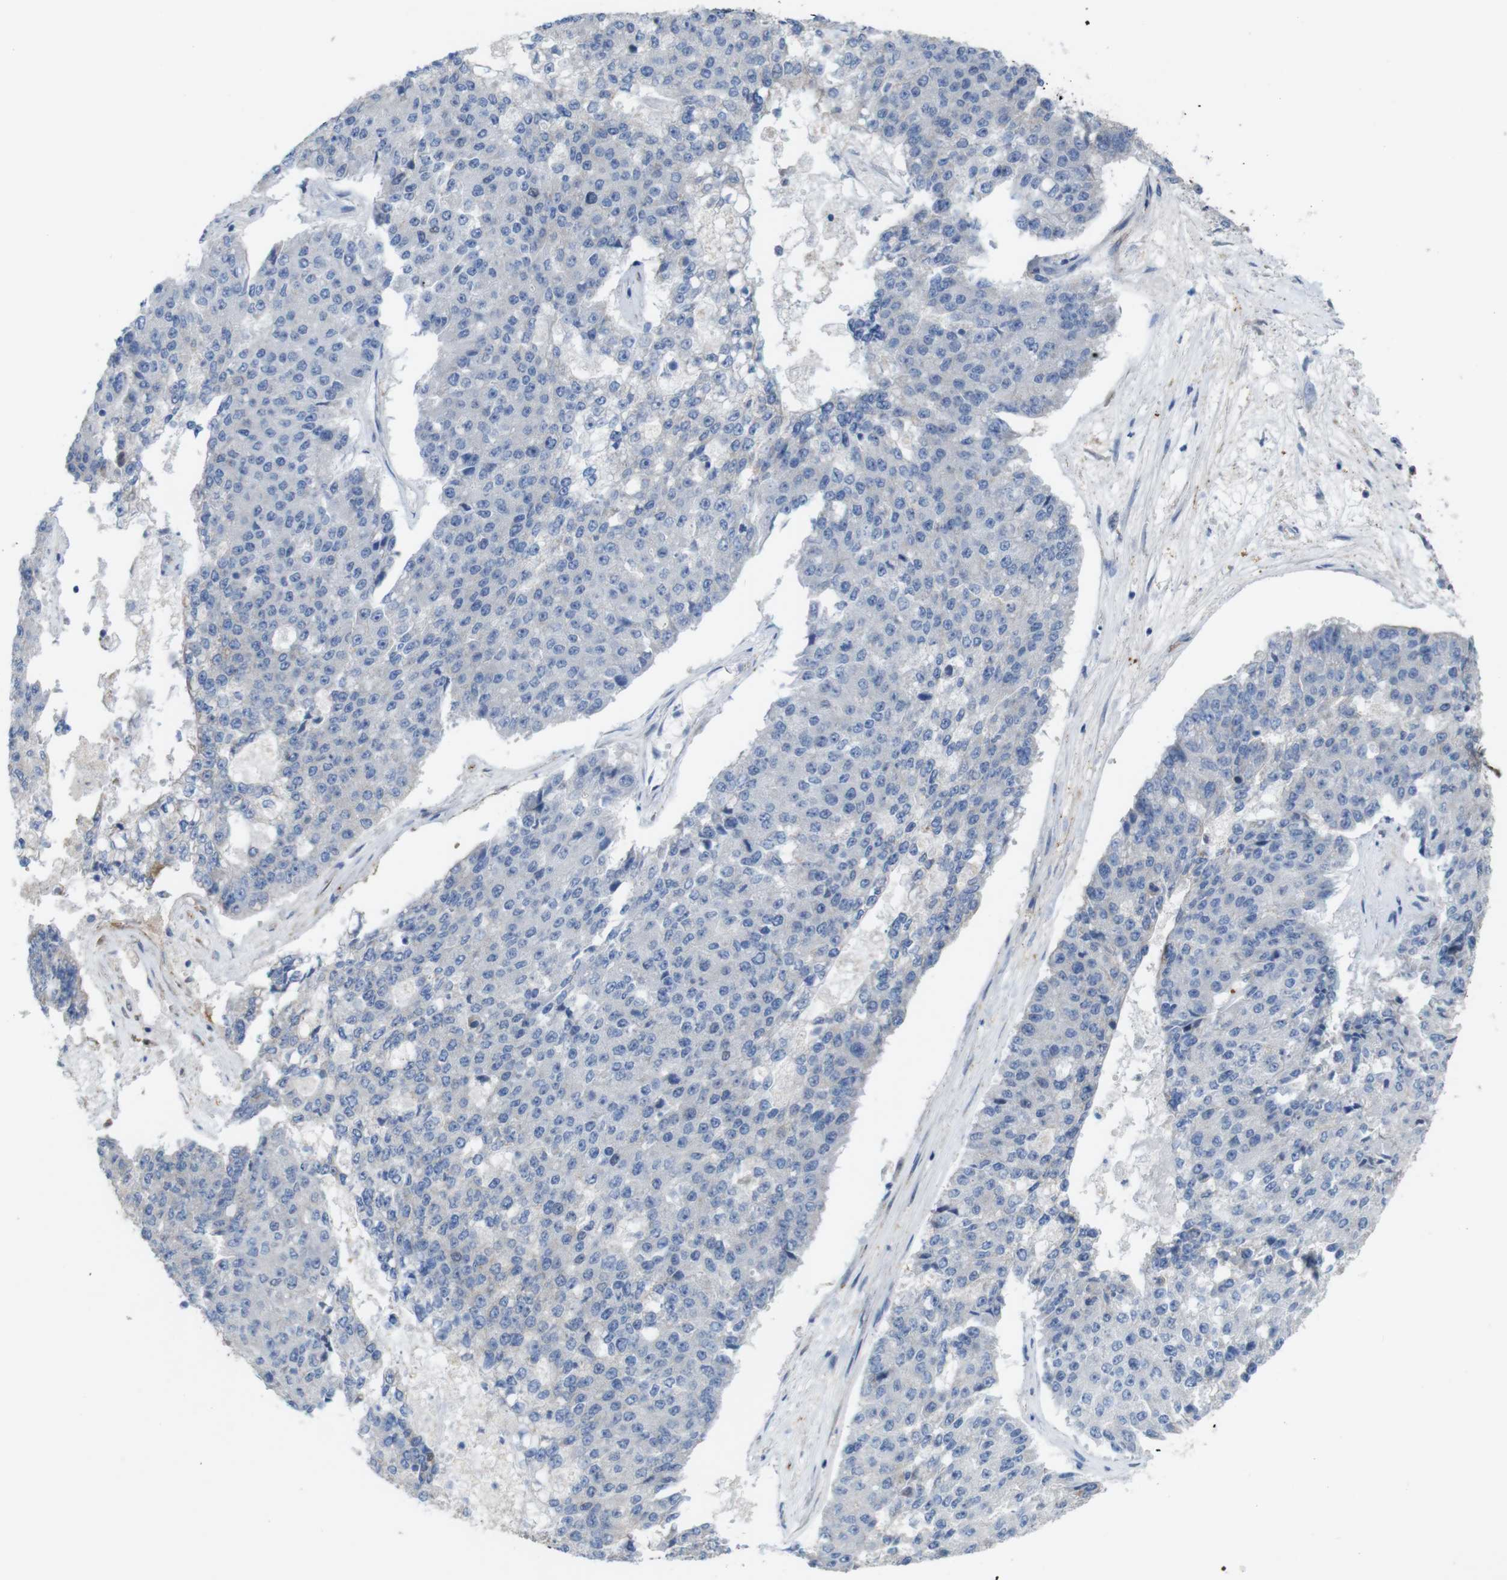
{"staining": {"intensity": "negative", "quantity": "none", "location": "none"}, "tissue": "pancreatic cancer", "cell_type": "Tumor cells", "image_type": "cancer", "snomed": [{"axis": "morphology", "description": "Adenocarcinoma, NOS"}, {"axis": "topography", "description": "Pancreas"}], "caption": "Immunohistochemistry micrograph of neoplastic tissue: pancreatic cancer (adenocarcinoma) stained with DAB demonstrates no significant protein positivity in tumor cells.", "gene": "PTGER4", "patient": {"sex": "male", "age": 50}}